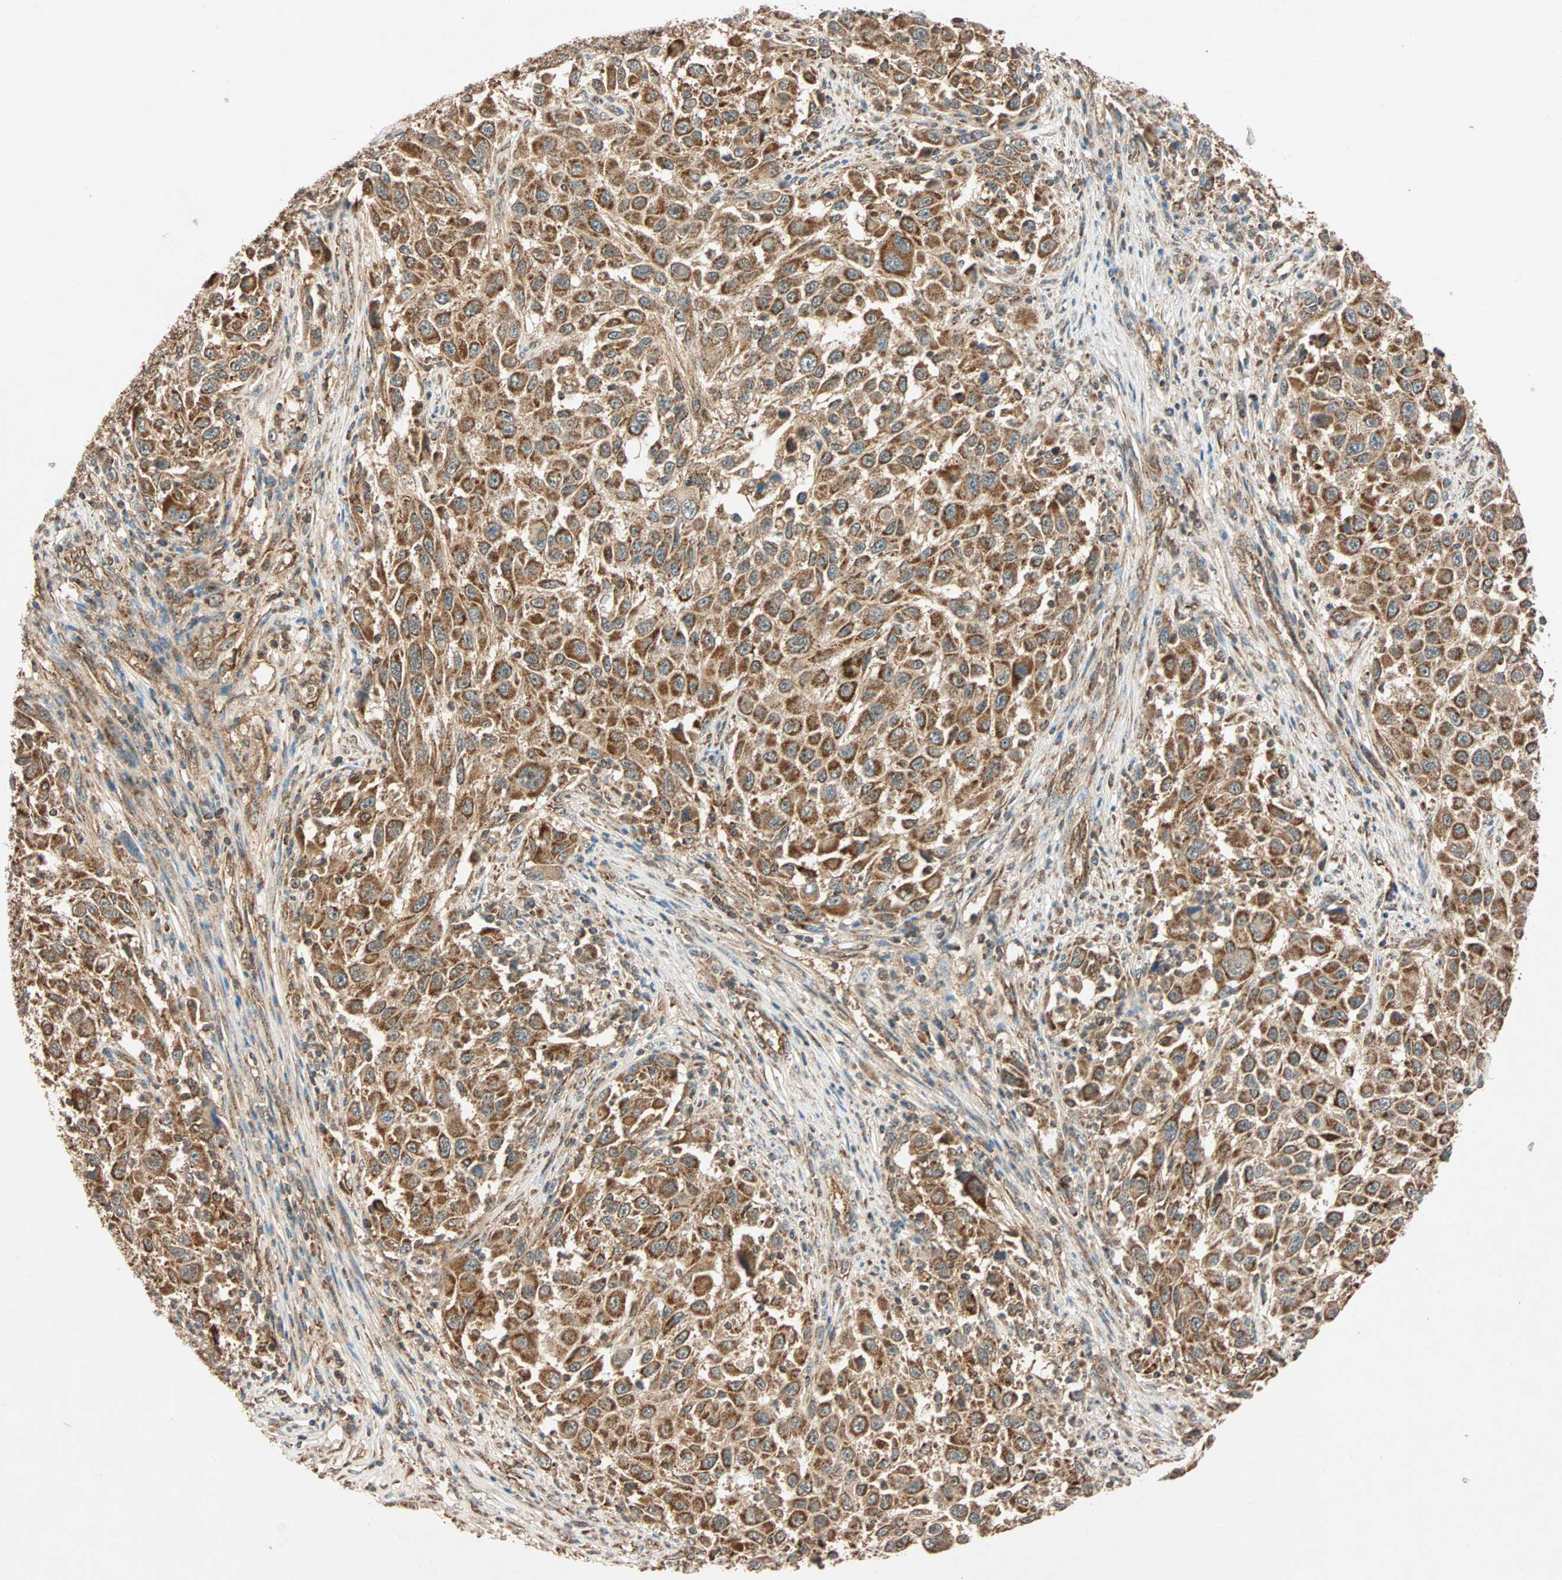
{"staining": {"intensity": "strong", "quantity": ">75%", "location": "cytoplasmic/membranous"}, "tissue": "melanoma", "cell_type": "Tumor cells", "image_type": "cancer", "snomed": [{"axis": "morphology", "description": "Malignant melanoma, Metastatic site"}, {"axis": "topography", "description": "Lymph node"}], "caption": "Immunohistochemistry (DAB (3,3'-diaminobenzidine)) staining of human malignant melanoma (metastatic site) reveals strong cytoplasmic/membranous protein positivity in about >75% of tumor cells. (IHC, brightfield microscopy, high magnification).", "gene": "MAPK1", "patient": {"sex": "male", "age": 61}}